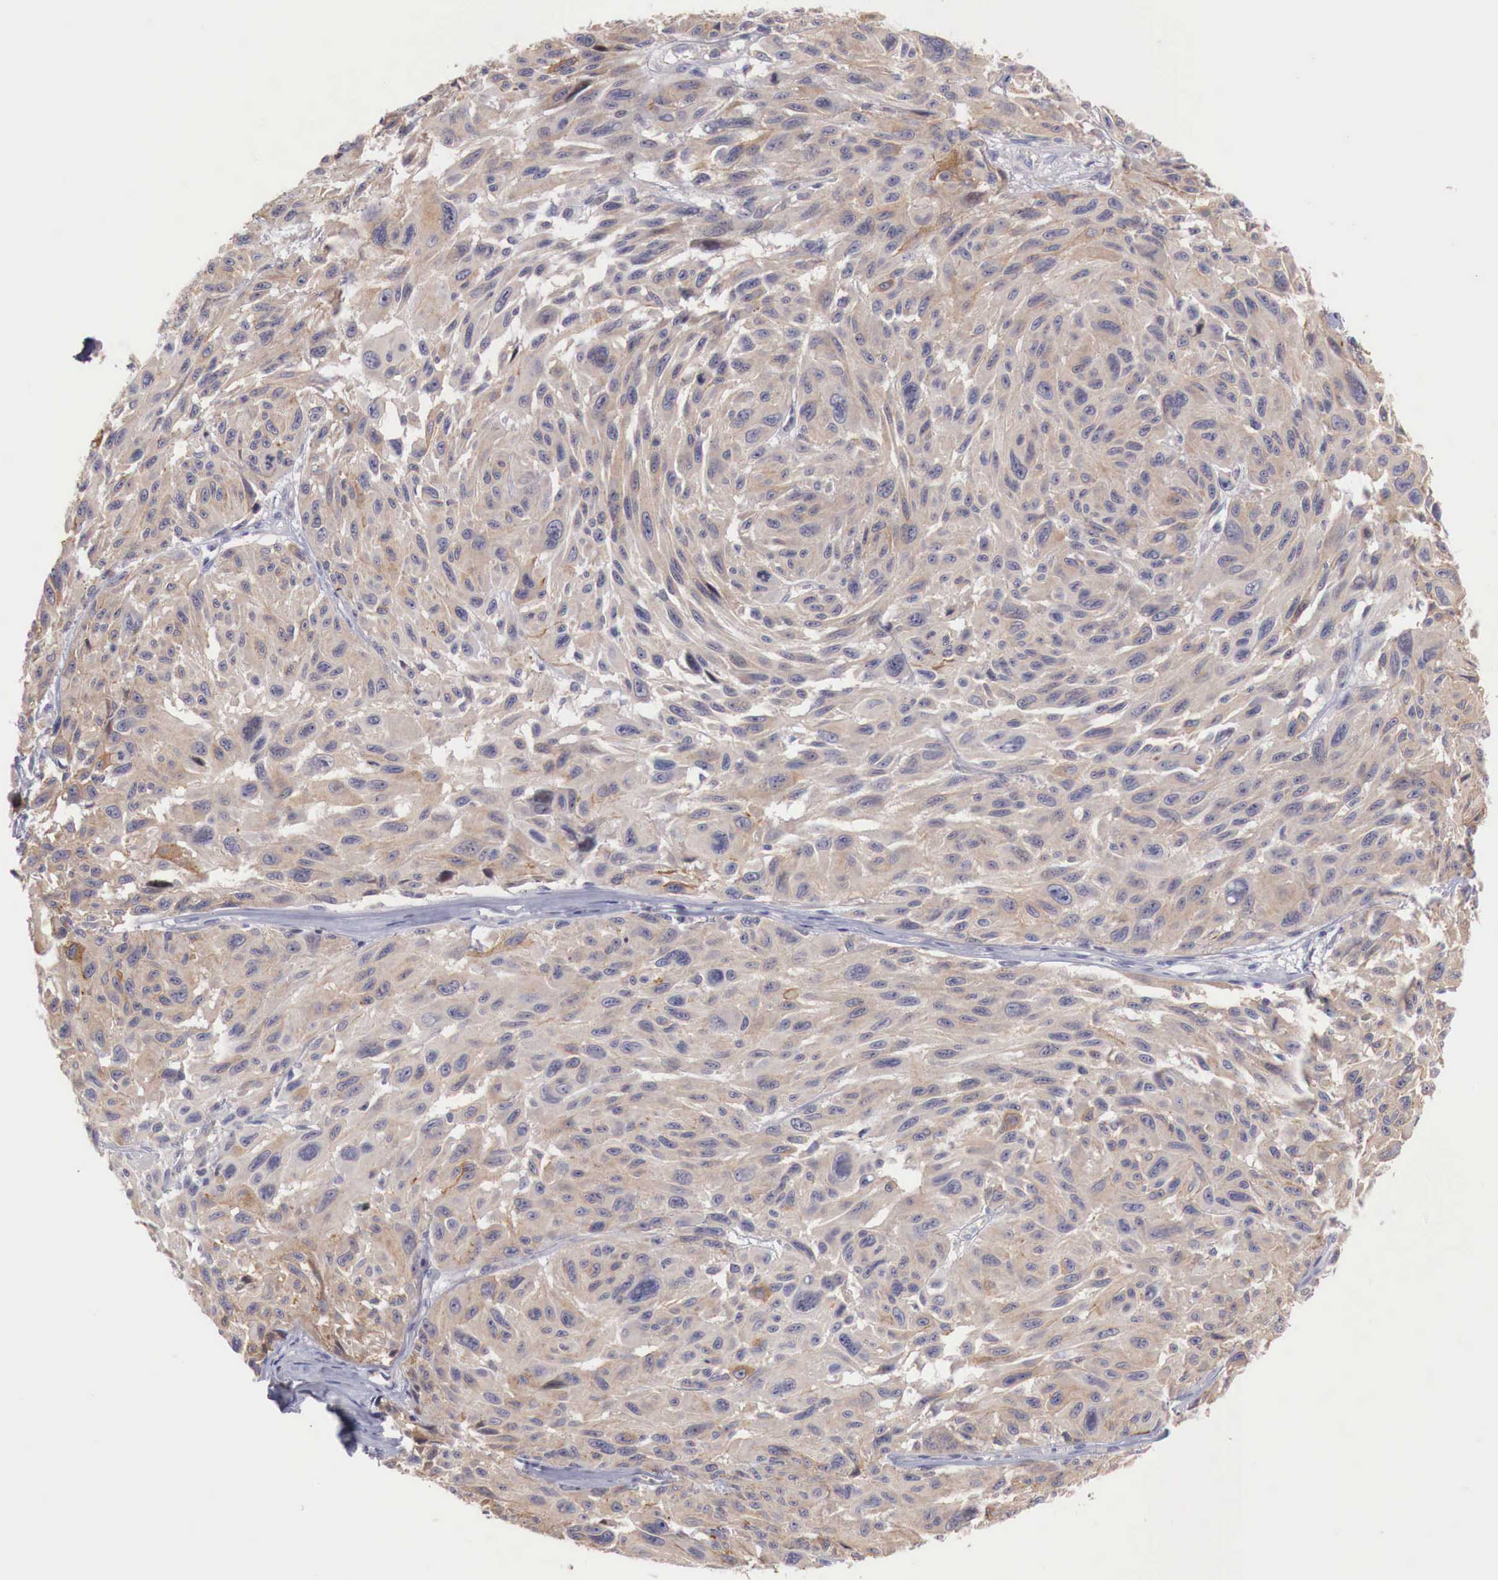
{"staining": {"intensity": "moderate", "quantity": ">75%", "location": "cytoplasmic/membranous"}, "tissue": "melanoma", "cell_type": "Tumor cells", "image_type": "cancer", "snomed": [{"axis": "morphology", "description": "Malignant melanoma, NOS"}, {"axis": "topography", "description": "Skin"}], "caption": "Immunohistochemistry histopathology image of human malignant melanoma stained for a protein (brown), which demonstrates medium levels of moderate cytoplasmic/membranous expression in approximately >75% of tumor cells.", "gene": "CLCN5", "patient": {"sex": "male", "age": 70}}